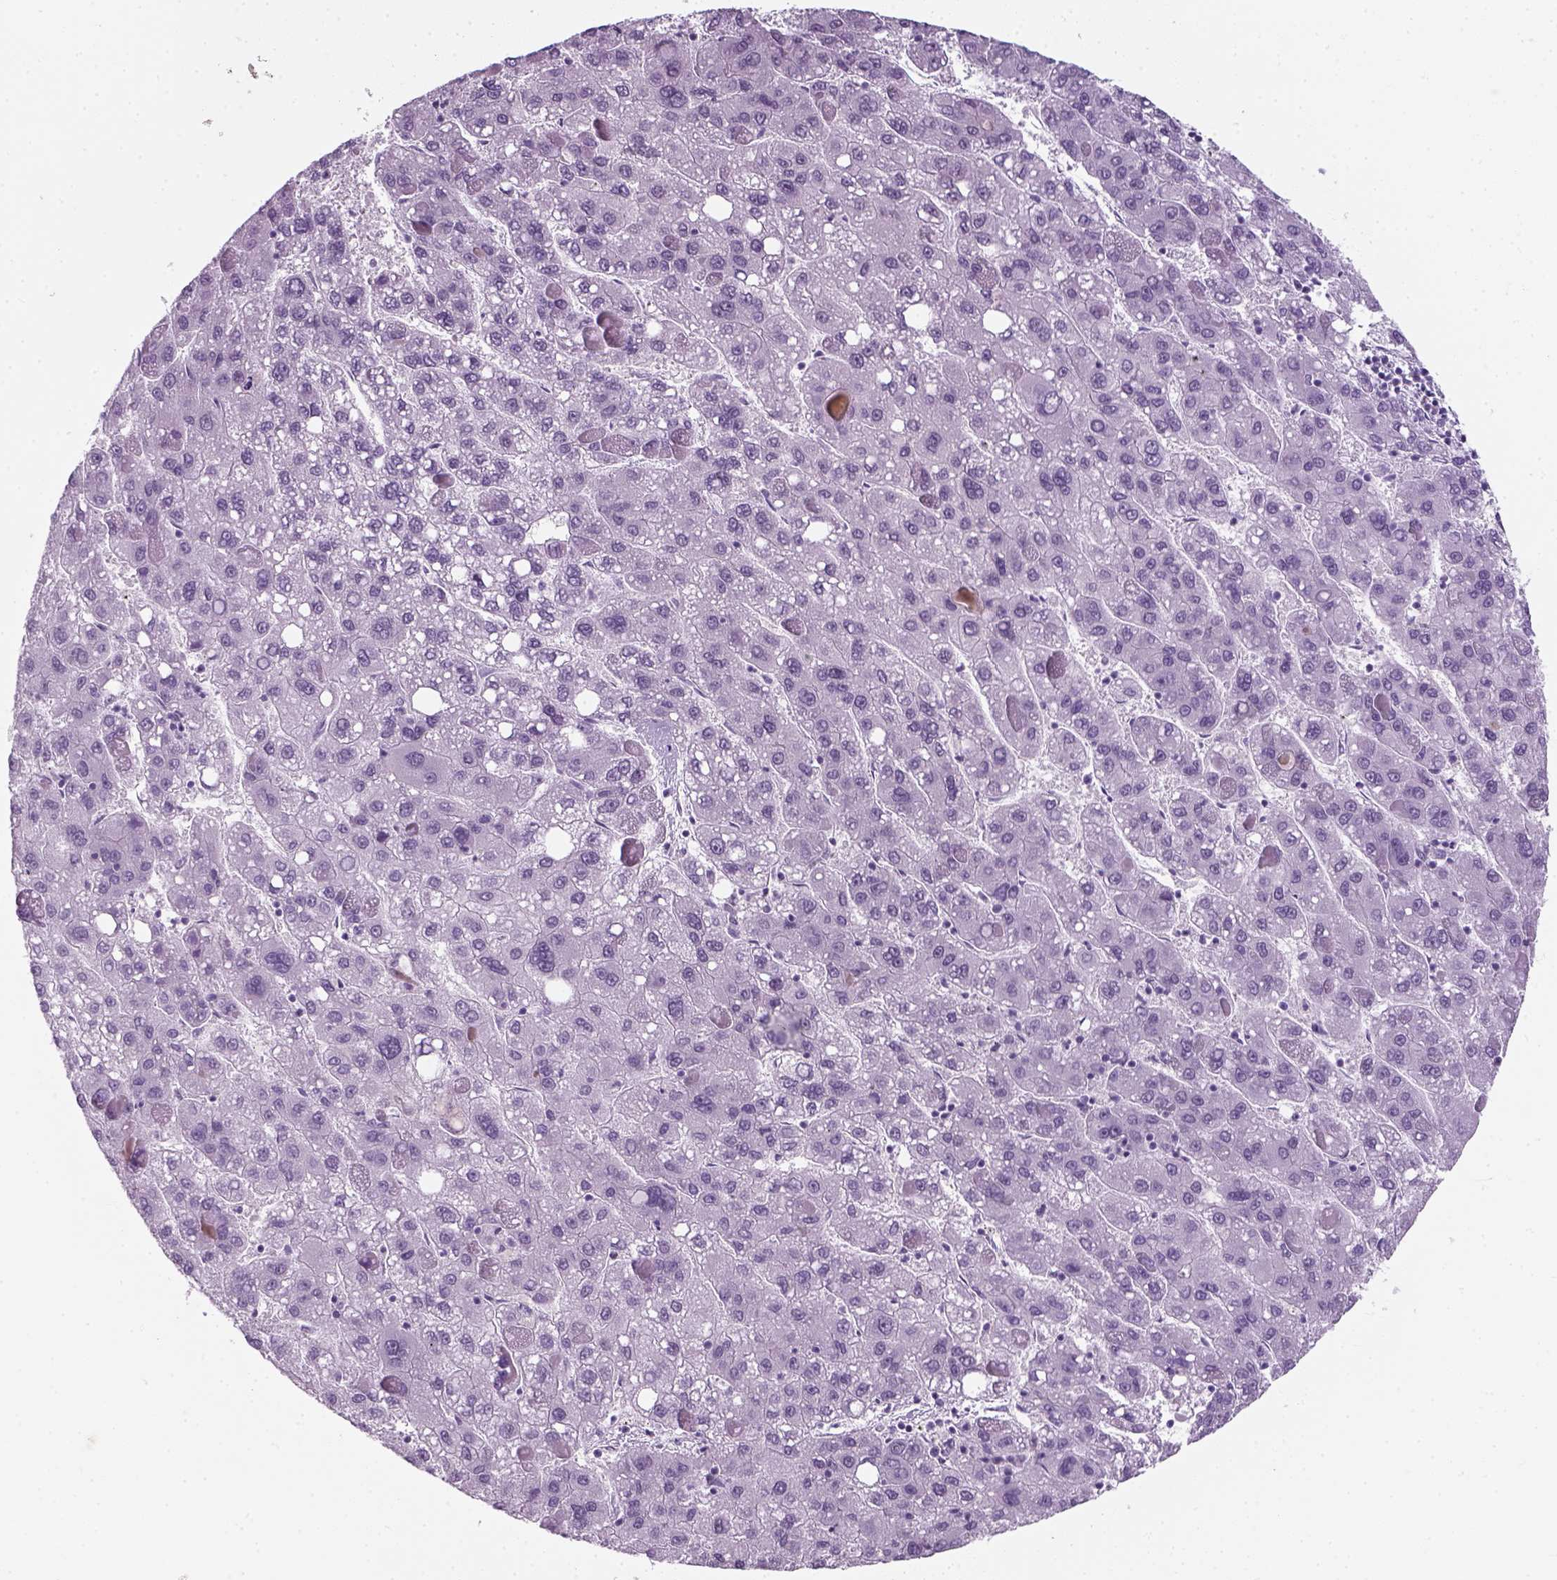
{"staining": {"intensity": "negative", "quantity": "none", "location": "none"}, "tissue": "liver cancer", "cell_type": "Tumor cells", "image_type": "cancer", "snomed": [{"axis": "morphology", "description": "Carcinoma, Hepatocellular, NOS"}, {"axis": "topography", "description": "Liver"}], "caption": "An immunohistochemistry histopathology image of liver cancer (hepatocellular carcinoma) is shown. There is no staining in tumor cells of liver cancer (hepatocellular carcinoma).", "gene": "ZNF865", "patient": {"sex": "female", "age": 82}}